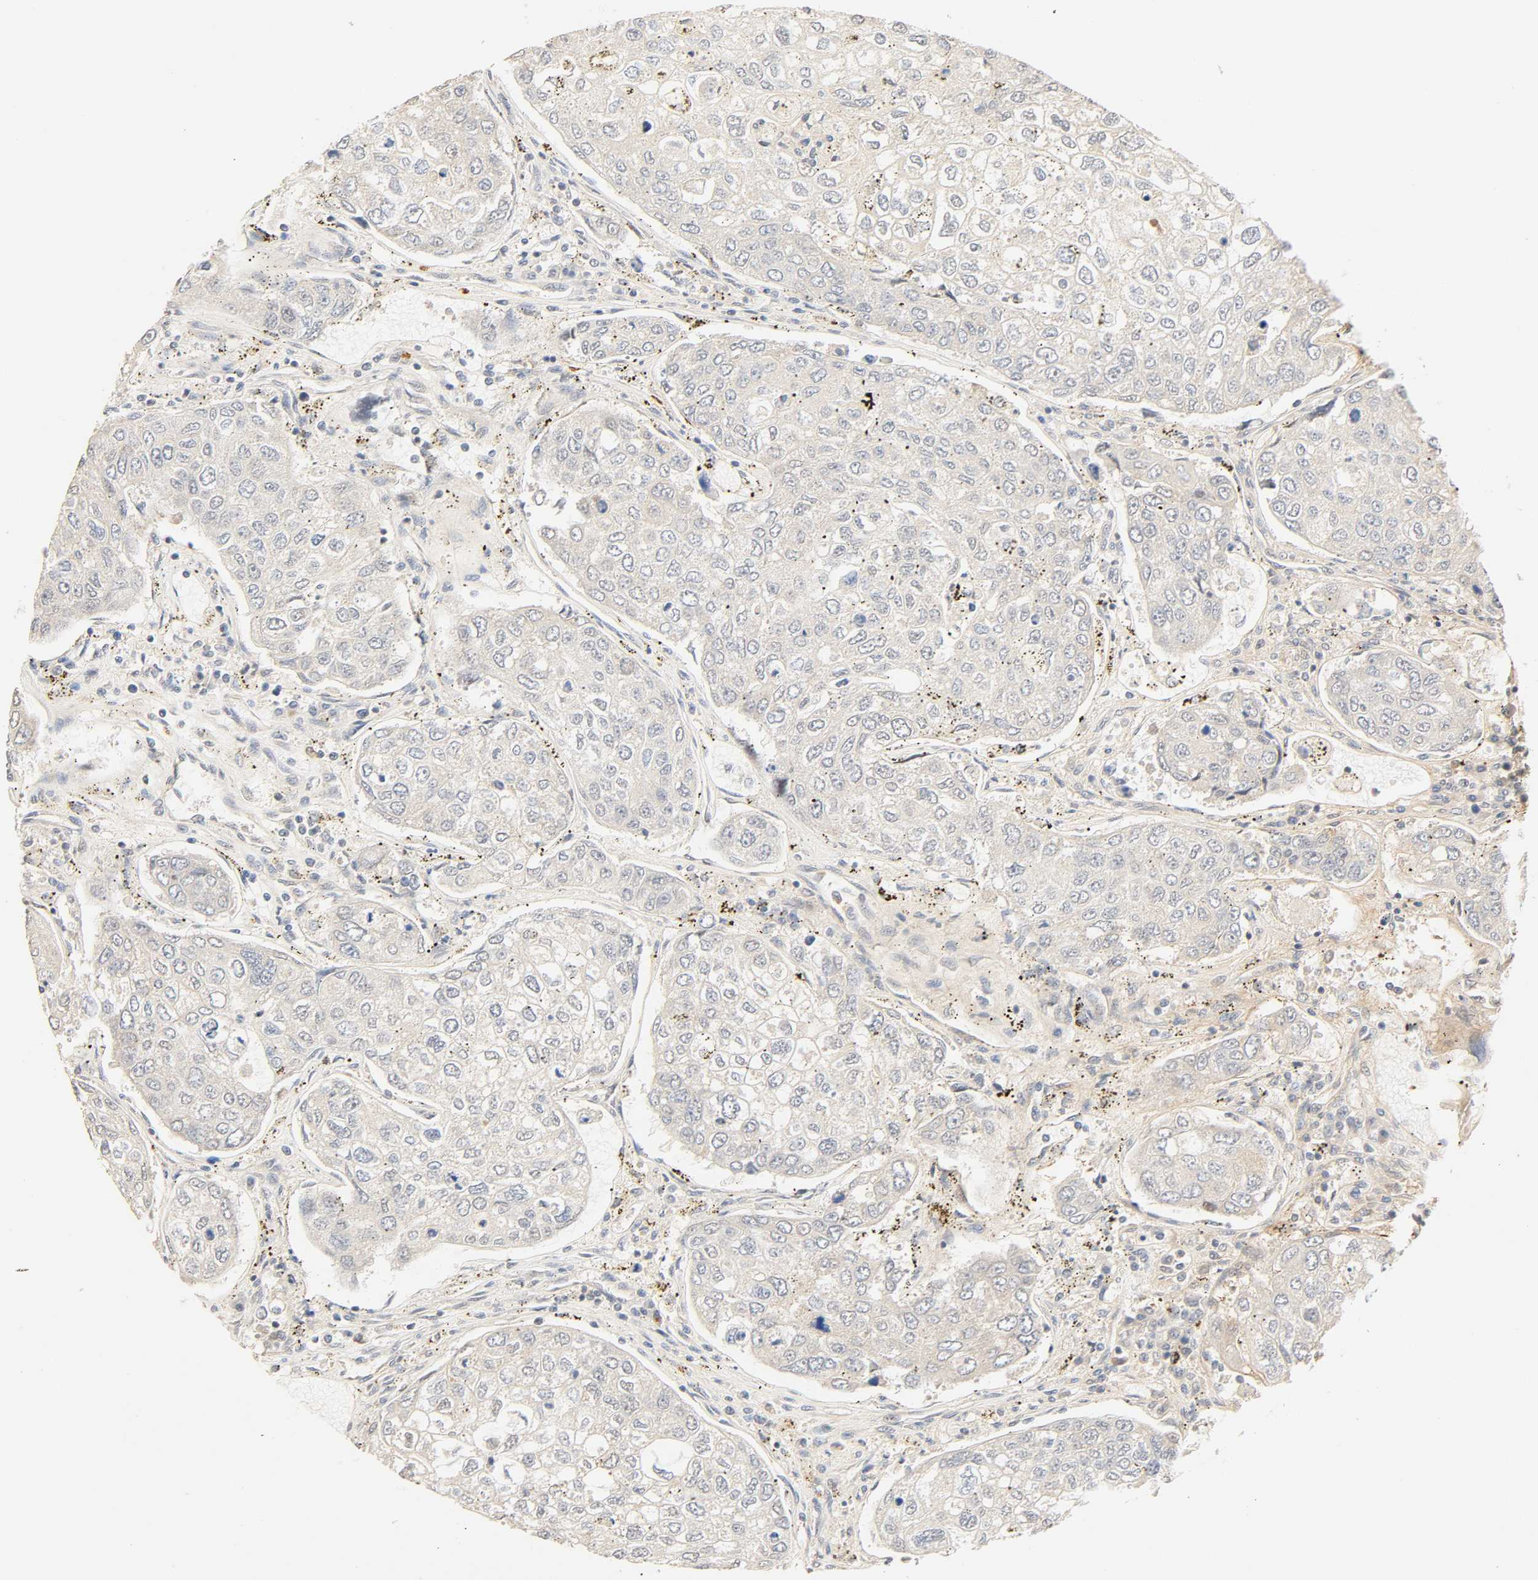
{"staining": {"intensity": "weak", "quantity": "25%-75%", "location": "cytoplasmic/membranous"}, "tissue": "urothelial cancer", "cell_type": "Tumor cells", "image_type": "cancer", "snomed": [{"axis": "morphology", "description": "Urothelial carcinoma, High grade"}, {"axis": "topography", "description": "Lymph node"}, {"axis": "topography", "description": "Urinary bladder"}], "caption": "Immunohistochemistry of high-grade urothelial carcinoma exhibits low levels of weak cytoplasmic/membranous staining in approximately 25%-75% of tumor cells.", "gene": "CACNA1G", "patient": {"sex": "male", "age": 51}}